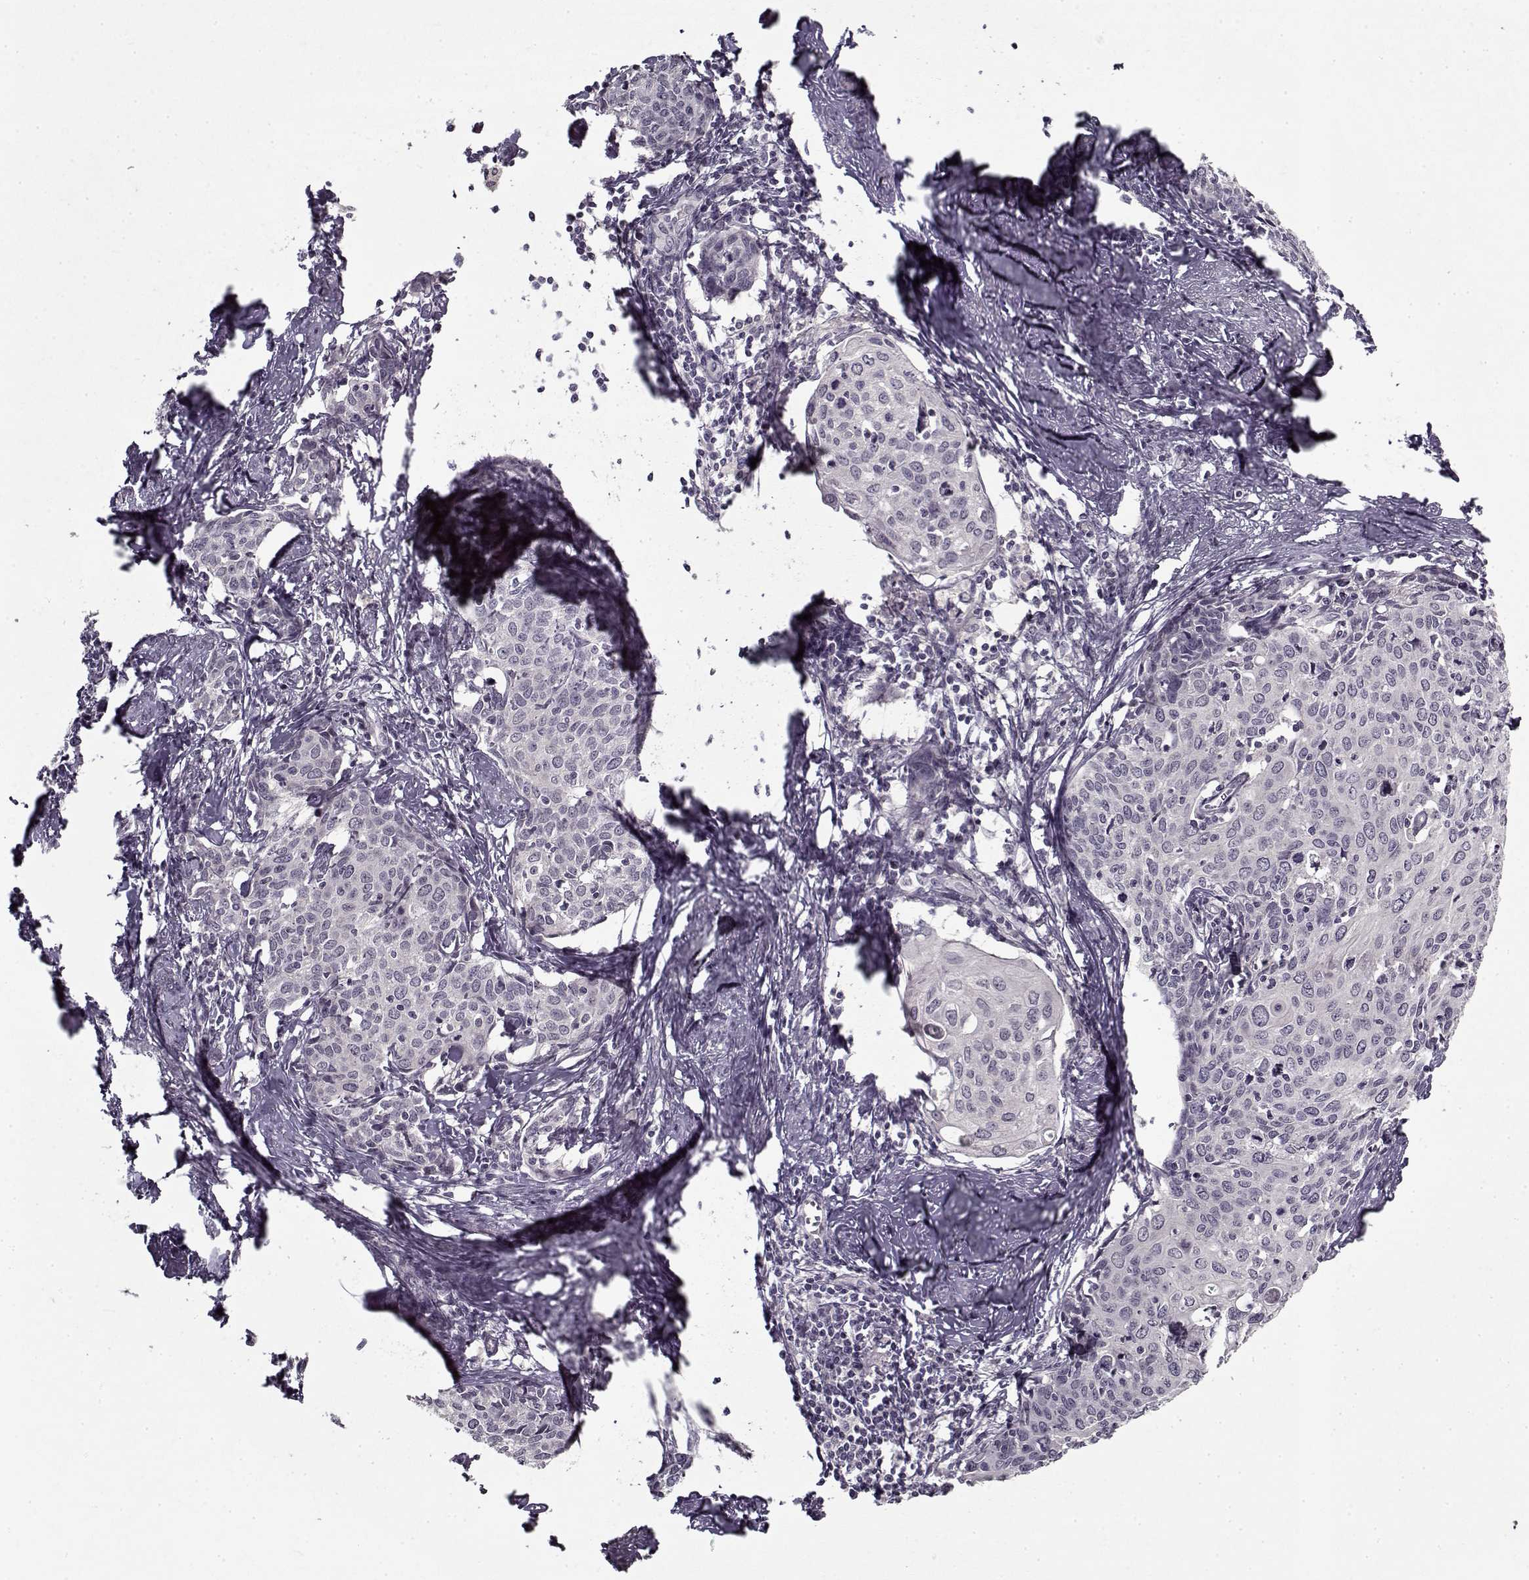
{"staining": {"intensity": "negative", "quantity": "none", "location": "none"}, "tissue": "cervical cancer", "cell_type": "Tumor cells", "image_type": "cancer", "snomed": [{"axis": "morphology", "description": "Squamous cell carcinoma, NOS"}, {"axis": "topography", "description": "Cervix"}], "caption": "This is an immunohistochemistry micrograph of human cervical cancer (squamous cell carcinoma). There is no positivity in tumor cells.", "gene": "LAMA2", "patient": {"sex": "female", "age": 62}}